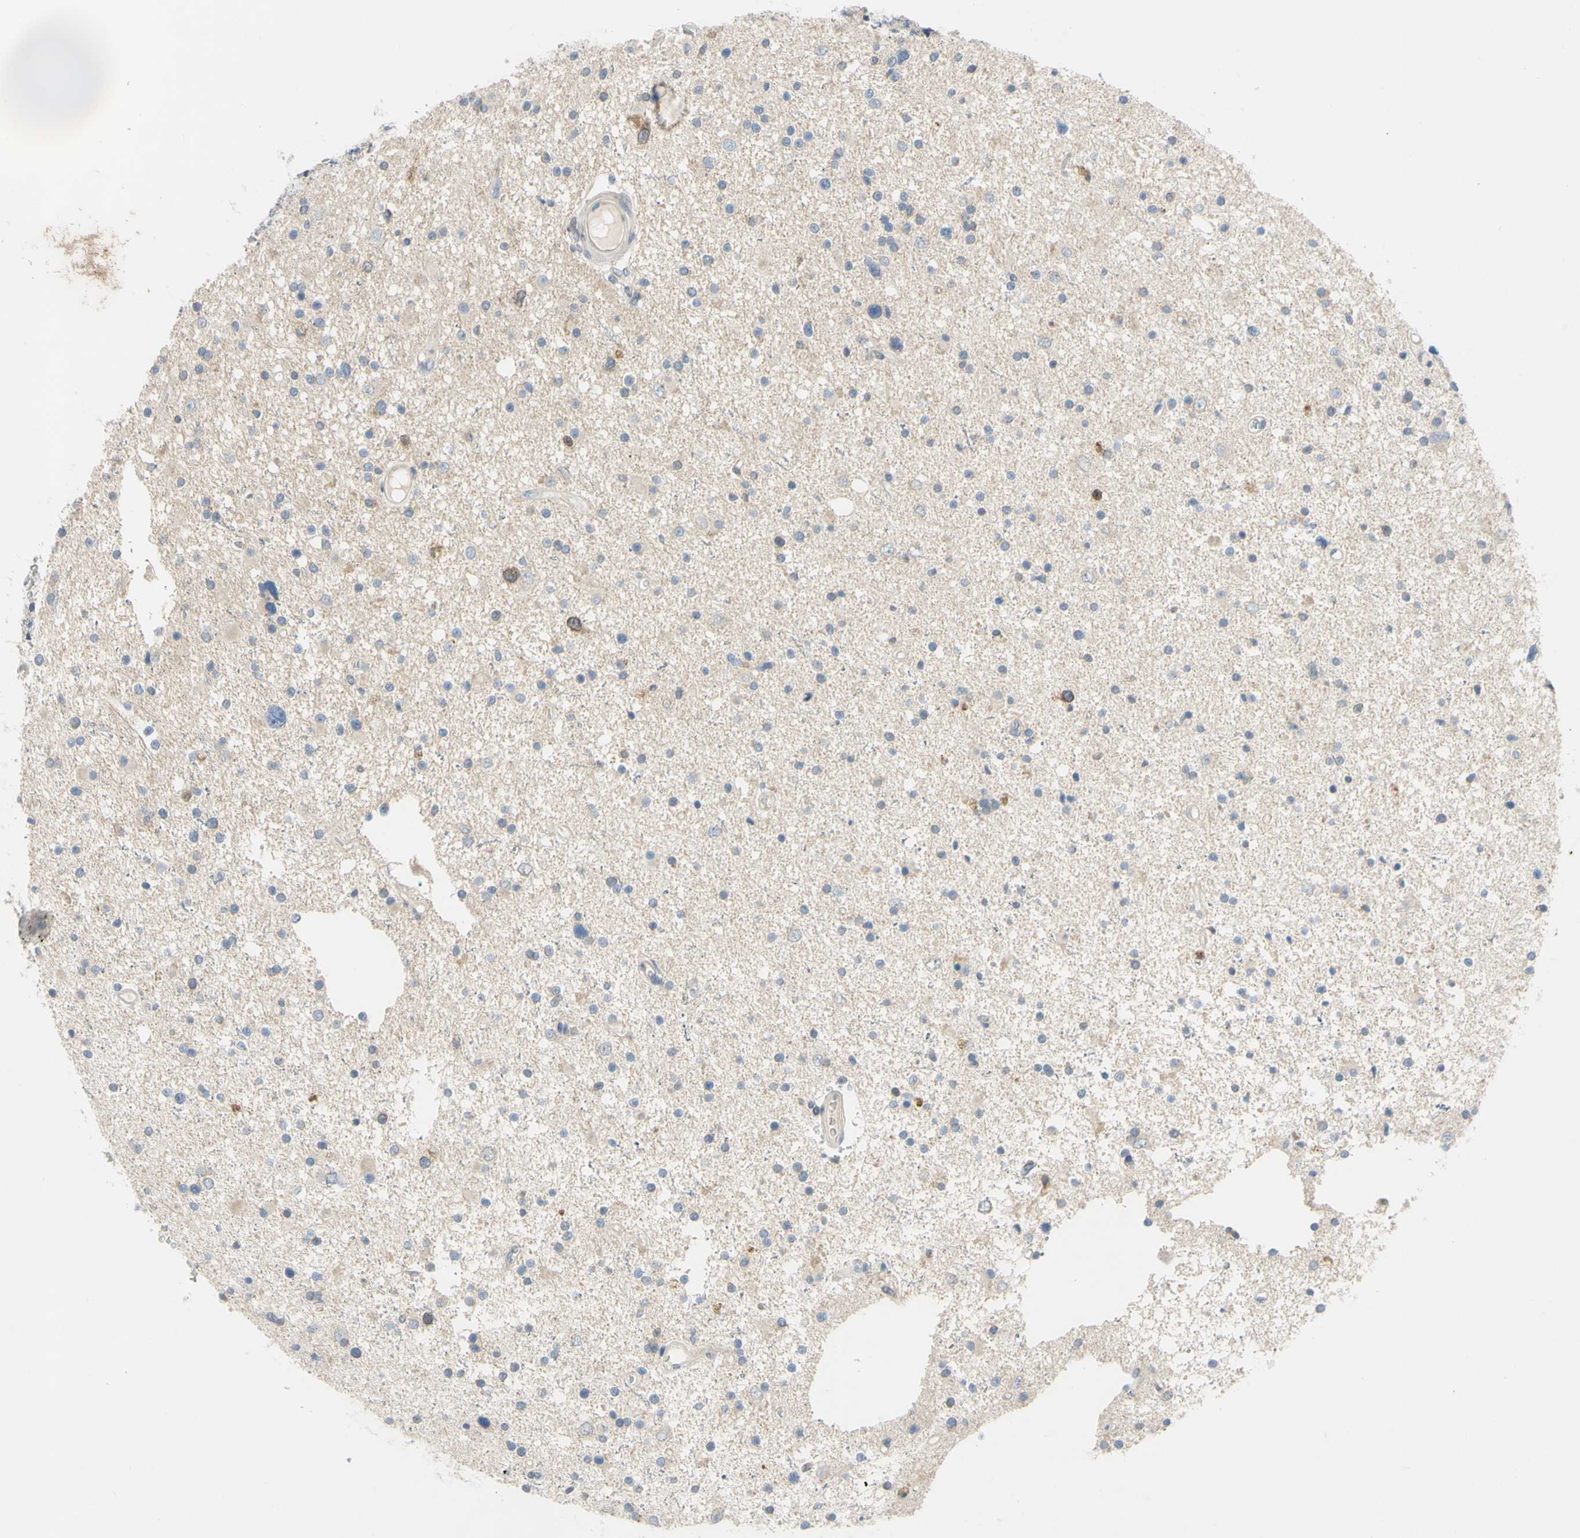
{"staining": {"intensity": "weak", "quantity": "<25%", "location": "cytoplasmic/membranous"}, "tissue": "glioma", "cell_type": "Tumor cells", "image_type": "cancer", "snomed": [{"axis": "morphology", "description": "Glioma, malignant, High grade"}, {"axis": "topography", "description": "Brain"}], "caption": "The histopathology image demonstrates no significant positivity in tumor cells of glioma.", "gene": "CCNB2", "patient": {"sex": "male", "age": 33}}